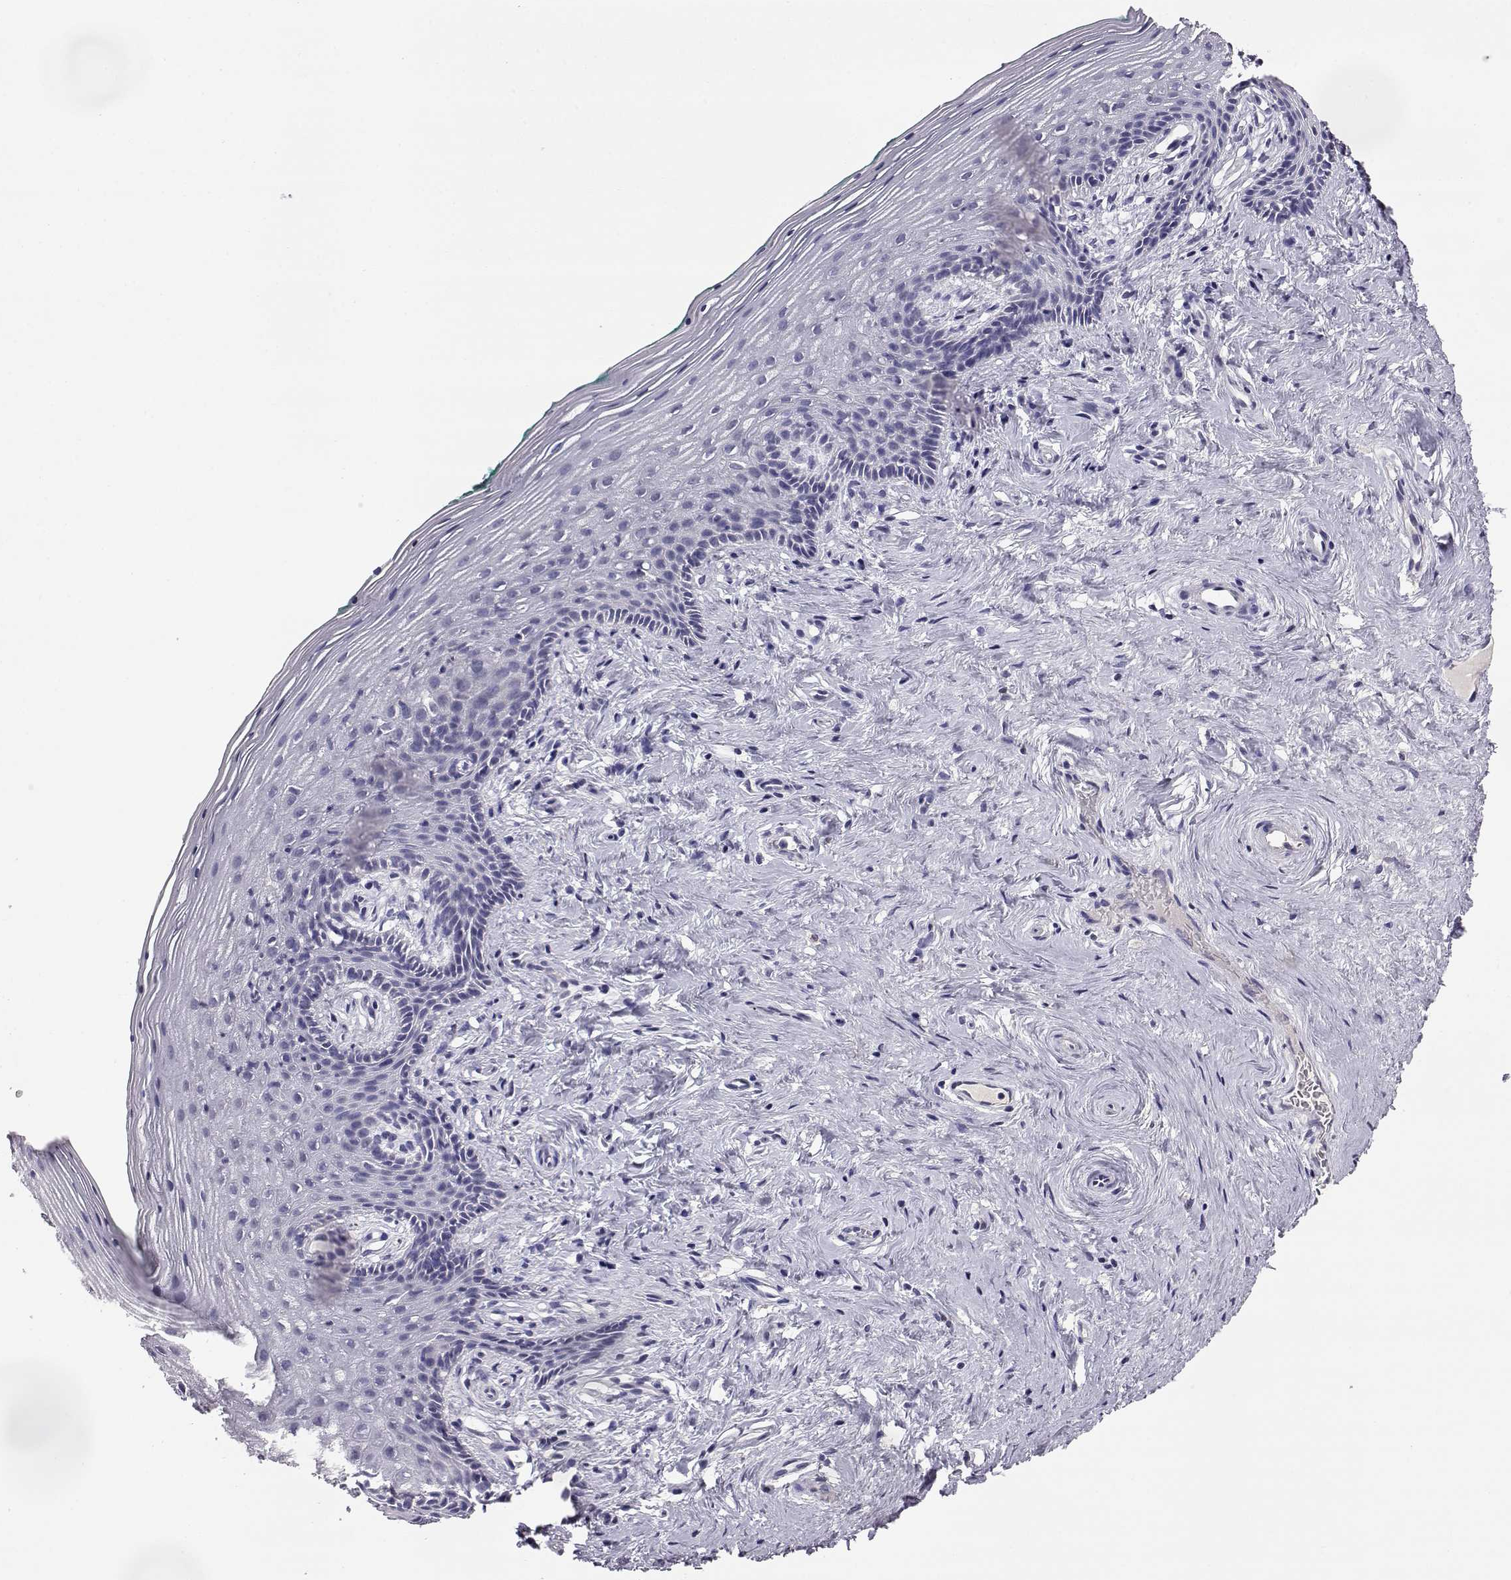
{"staining": {"intensity": "negative", "quantity": "none", "location": "none"}, "tissue": "vagina", "cell_type": "Squamous epithelial cells", "image_type": "normal", "snomed": [{"axis": "morphology", "description": "Normal tissue, NOS"}, {"axis": "topography", "description": "Vagina"}], "caption": "Immunohistochemistry (IHC) photomicrograph of benign vagina stained for a protein (brown), which reveals no positivity in squamous epithelial cells. (Stains: DAB immunohistochemistry (IHC) with hematoxylin counter stain, Microscopy: brightfield microscopy at high magnification).", "gene": "AKR1B1", "patient": {"sex": "female", "age": 45}}